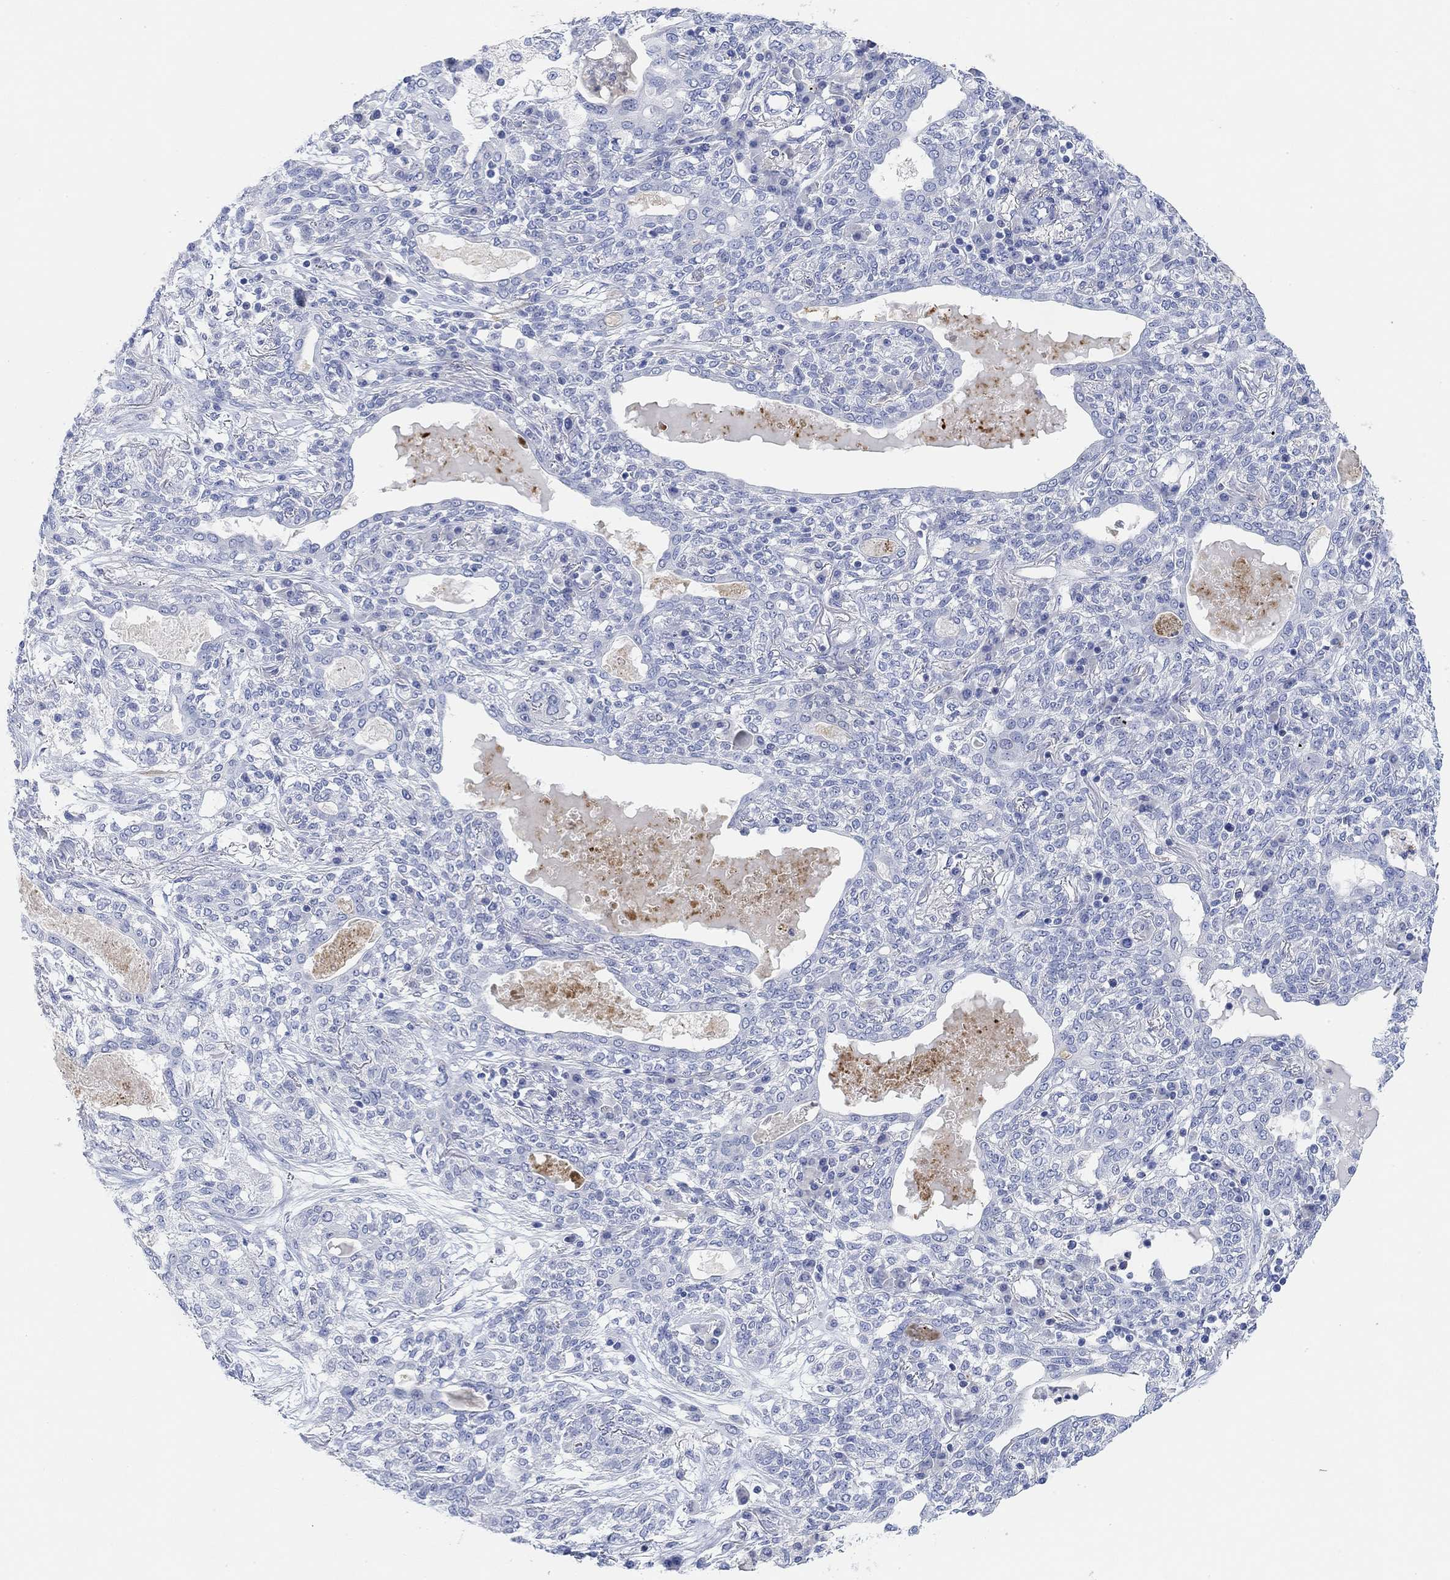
{"staining": {"intensity": "negative", "quantity": "none", "location": "none"}, "tissue": "lung cancer", "cell_type": "Tumor cells", "image_type": "cancer", "snomed": [{"axis": "morphology", "description": "Squamous cell carcinoma, NOS"}, {"axis": "topography", "description": "Lung"}], "caption": "Tumor cells show no significant expression in squamous cell carcinoma (lung).", "gene": "VAT1L", "patient": {"sex": "female", "age": 70}}